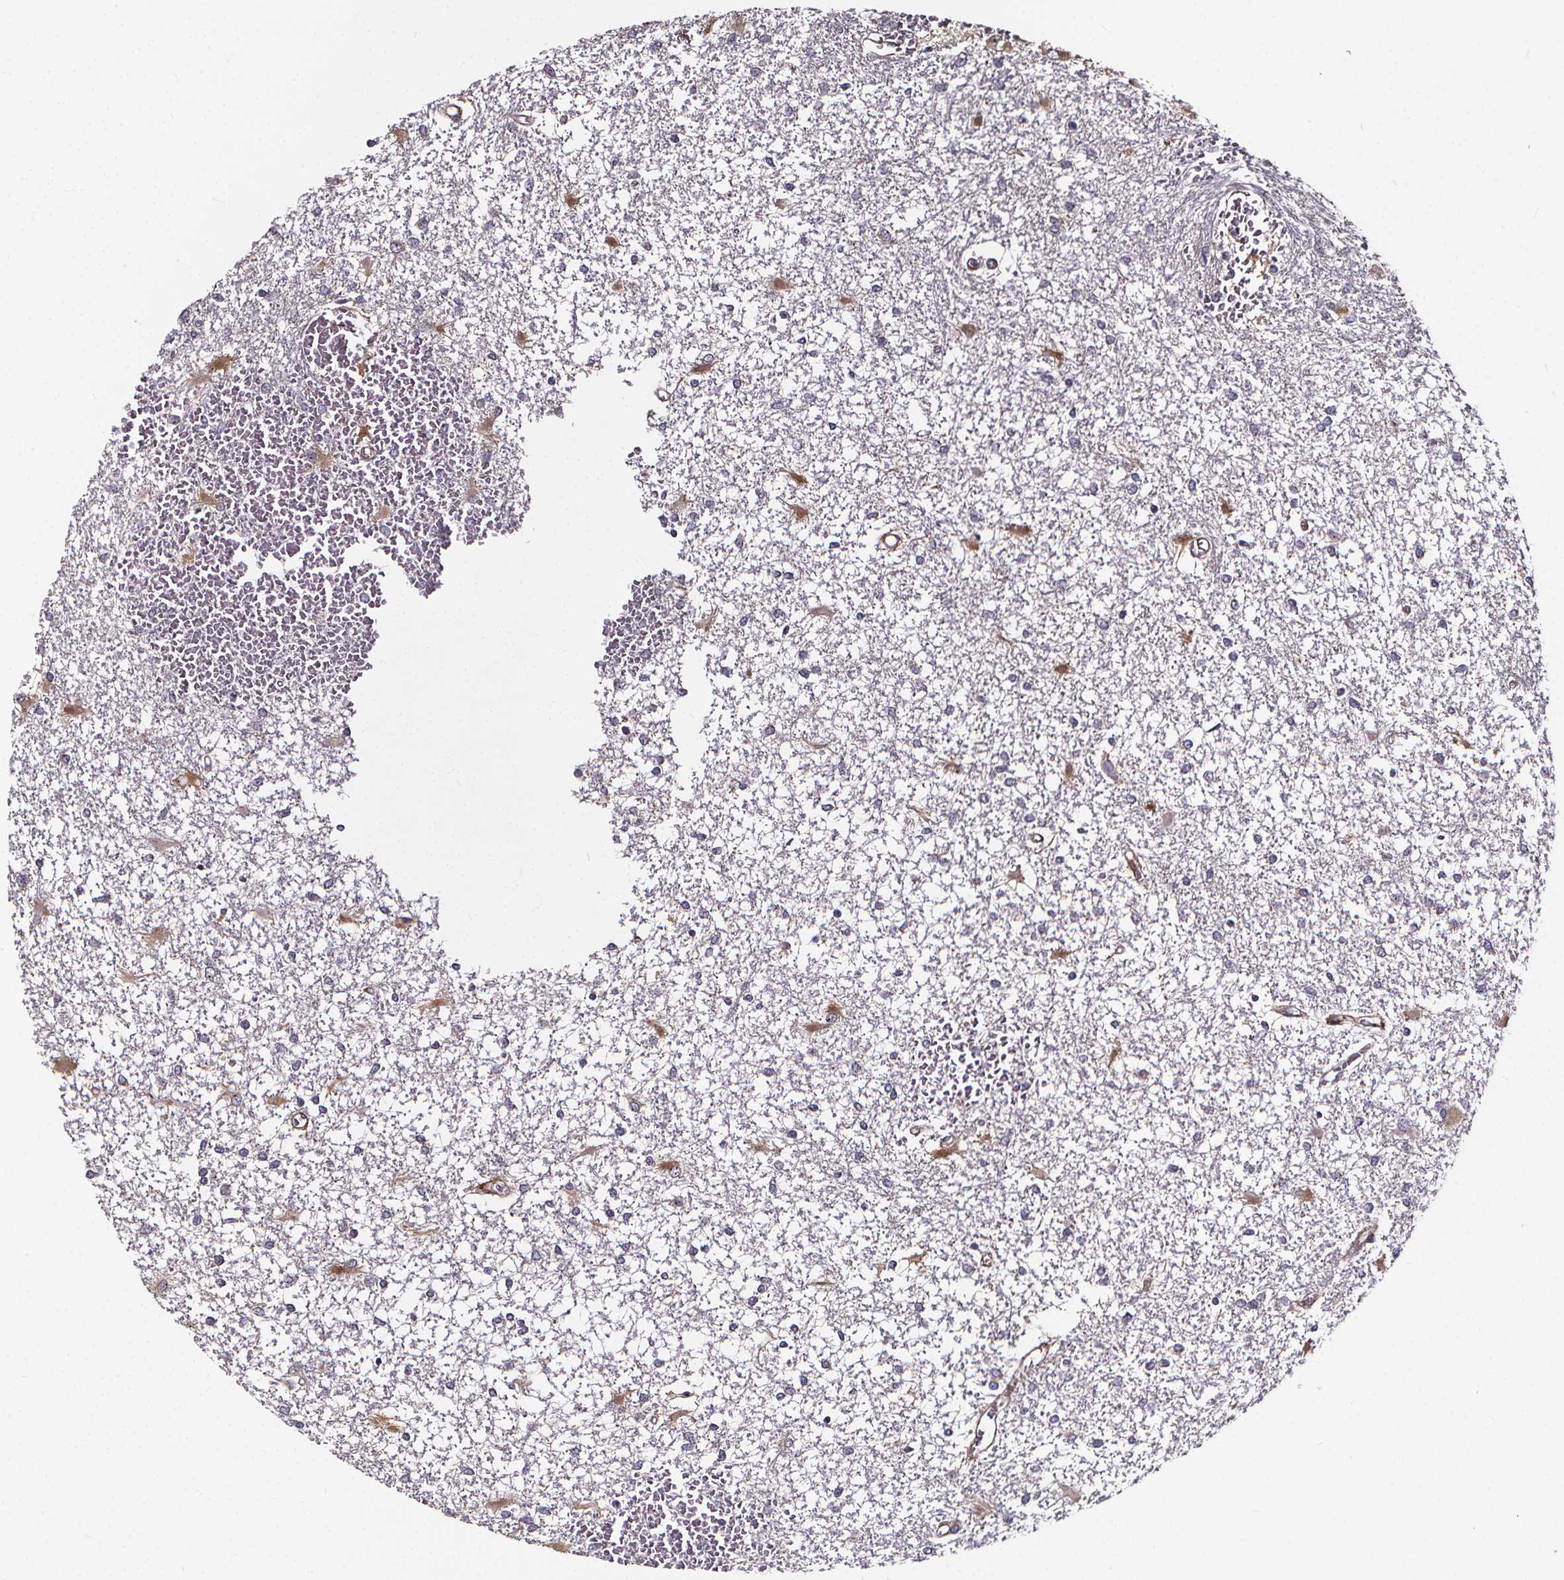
{"staining": {"intensity": "negative", "quantity": "none", "location": "none"}, "tissue": "glioma", "cell_type": "Tumor cells", "image_type": "cancer", "snomed": [{"axis": "morphology", "description": "Glioma, malignant, High grade"}, {"axis": "topography", "description": "Cerebral cortex"}], "caption": "Glioma was stained to show a protein in brown. There is no significant positivity in tumor cells.", "gene": "AEBP1", "patient": {"sex": "male", "age": 79}}